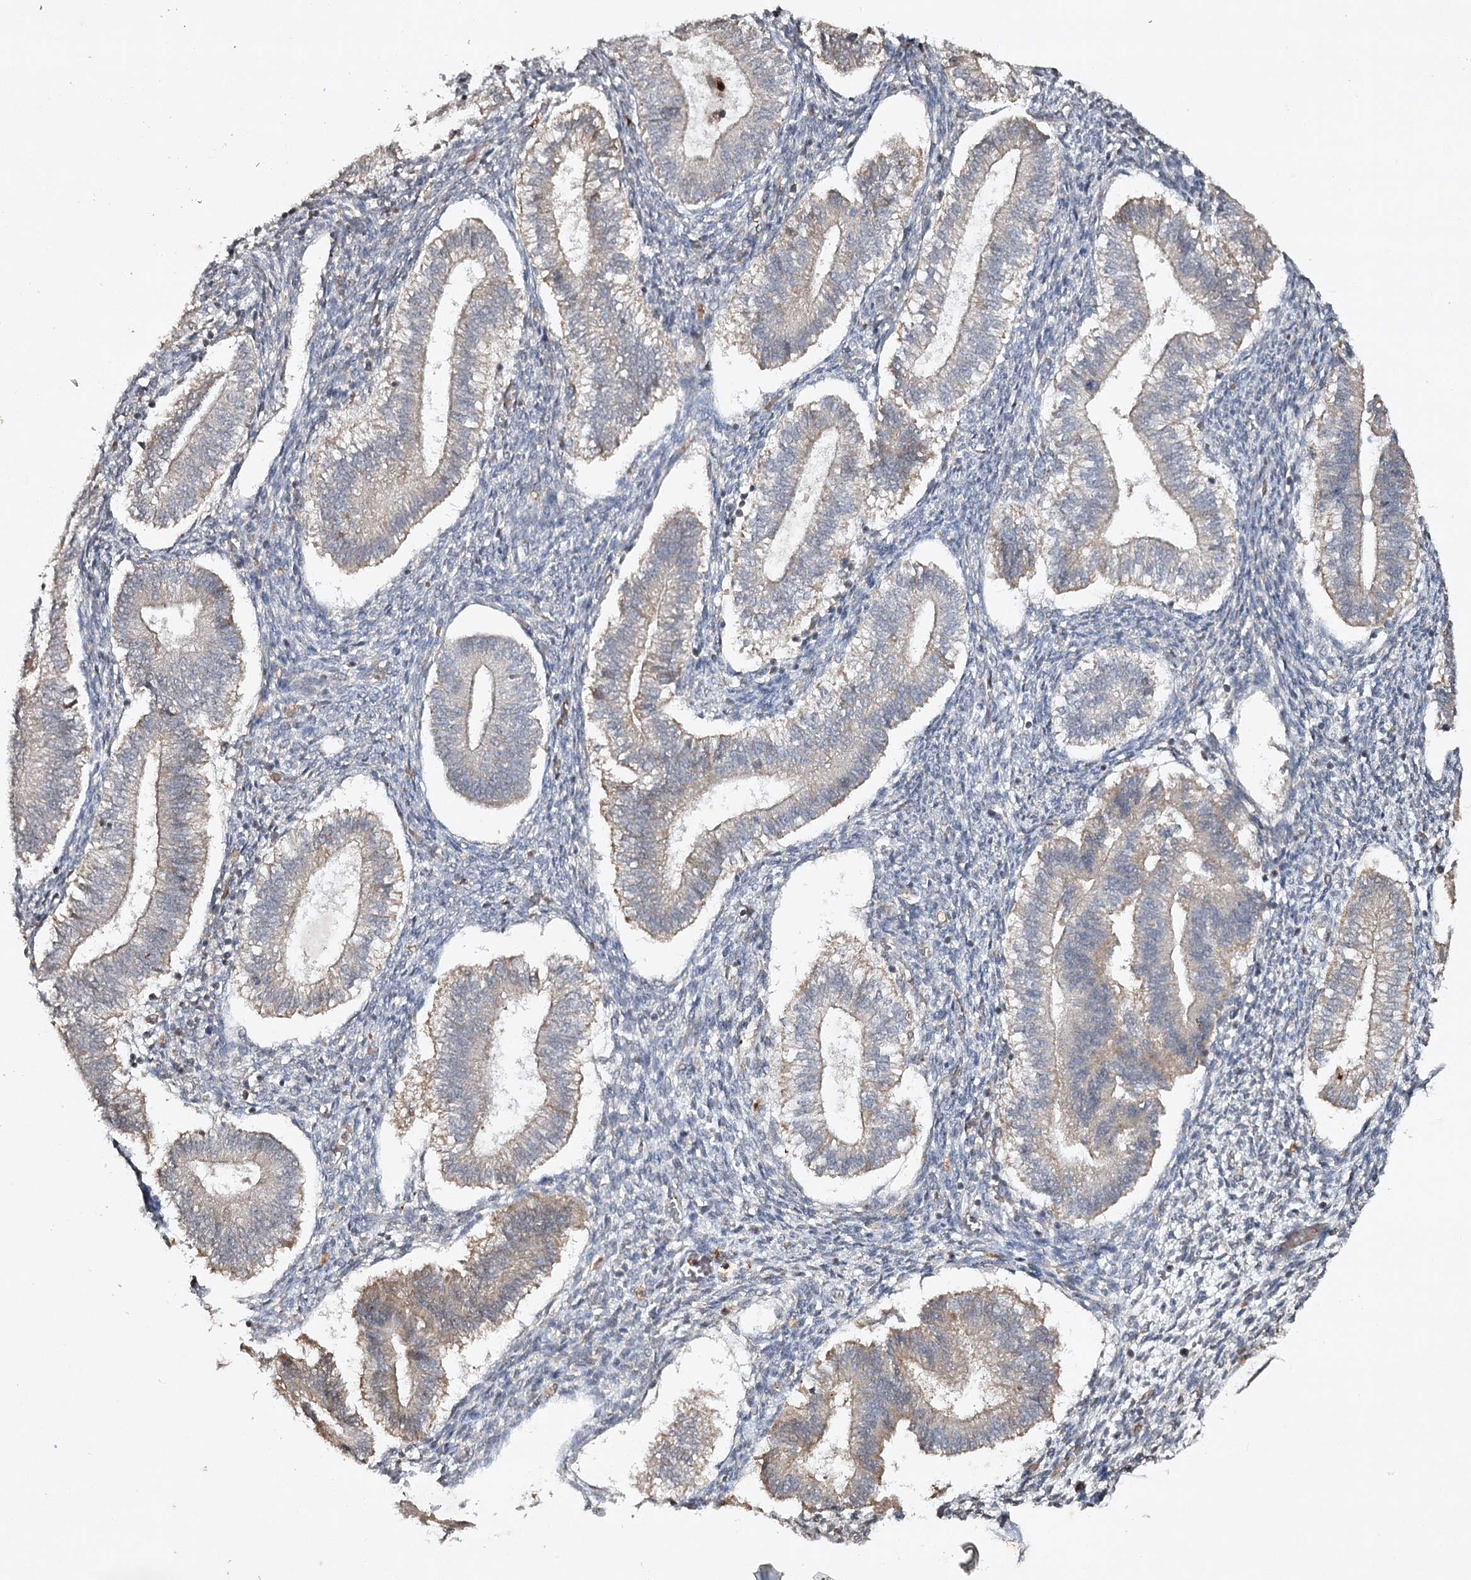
{"staining": {"intensity": "negative", "quantity": "none", "location": "none"}, "tissue": "endometrium", "cell_type": "Cells in endometrial stroma", "image_type": "normal", "snomed": [{"axis": "morphology", "description": "Normal tissue, NOS"}, {"axis": "topography", "description": "Endometrium"}], "caption": "The histopathology image reveals no significant positivity in cells in endometrial stroma of endometrium.", "gene": "CYP2B6", "patient": {"sex": "female", "age": 25}}